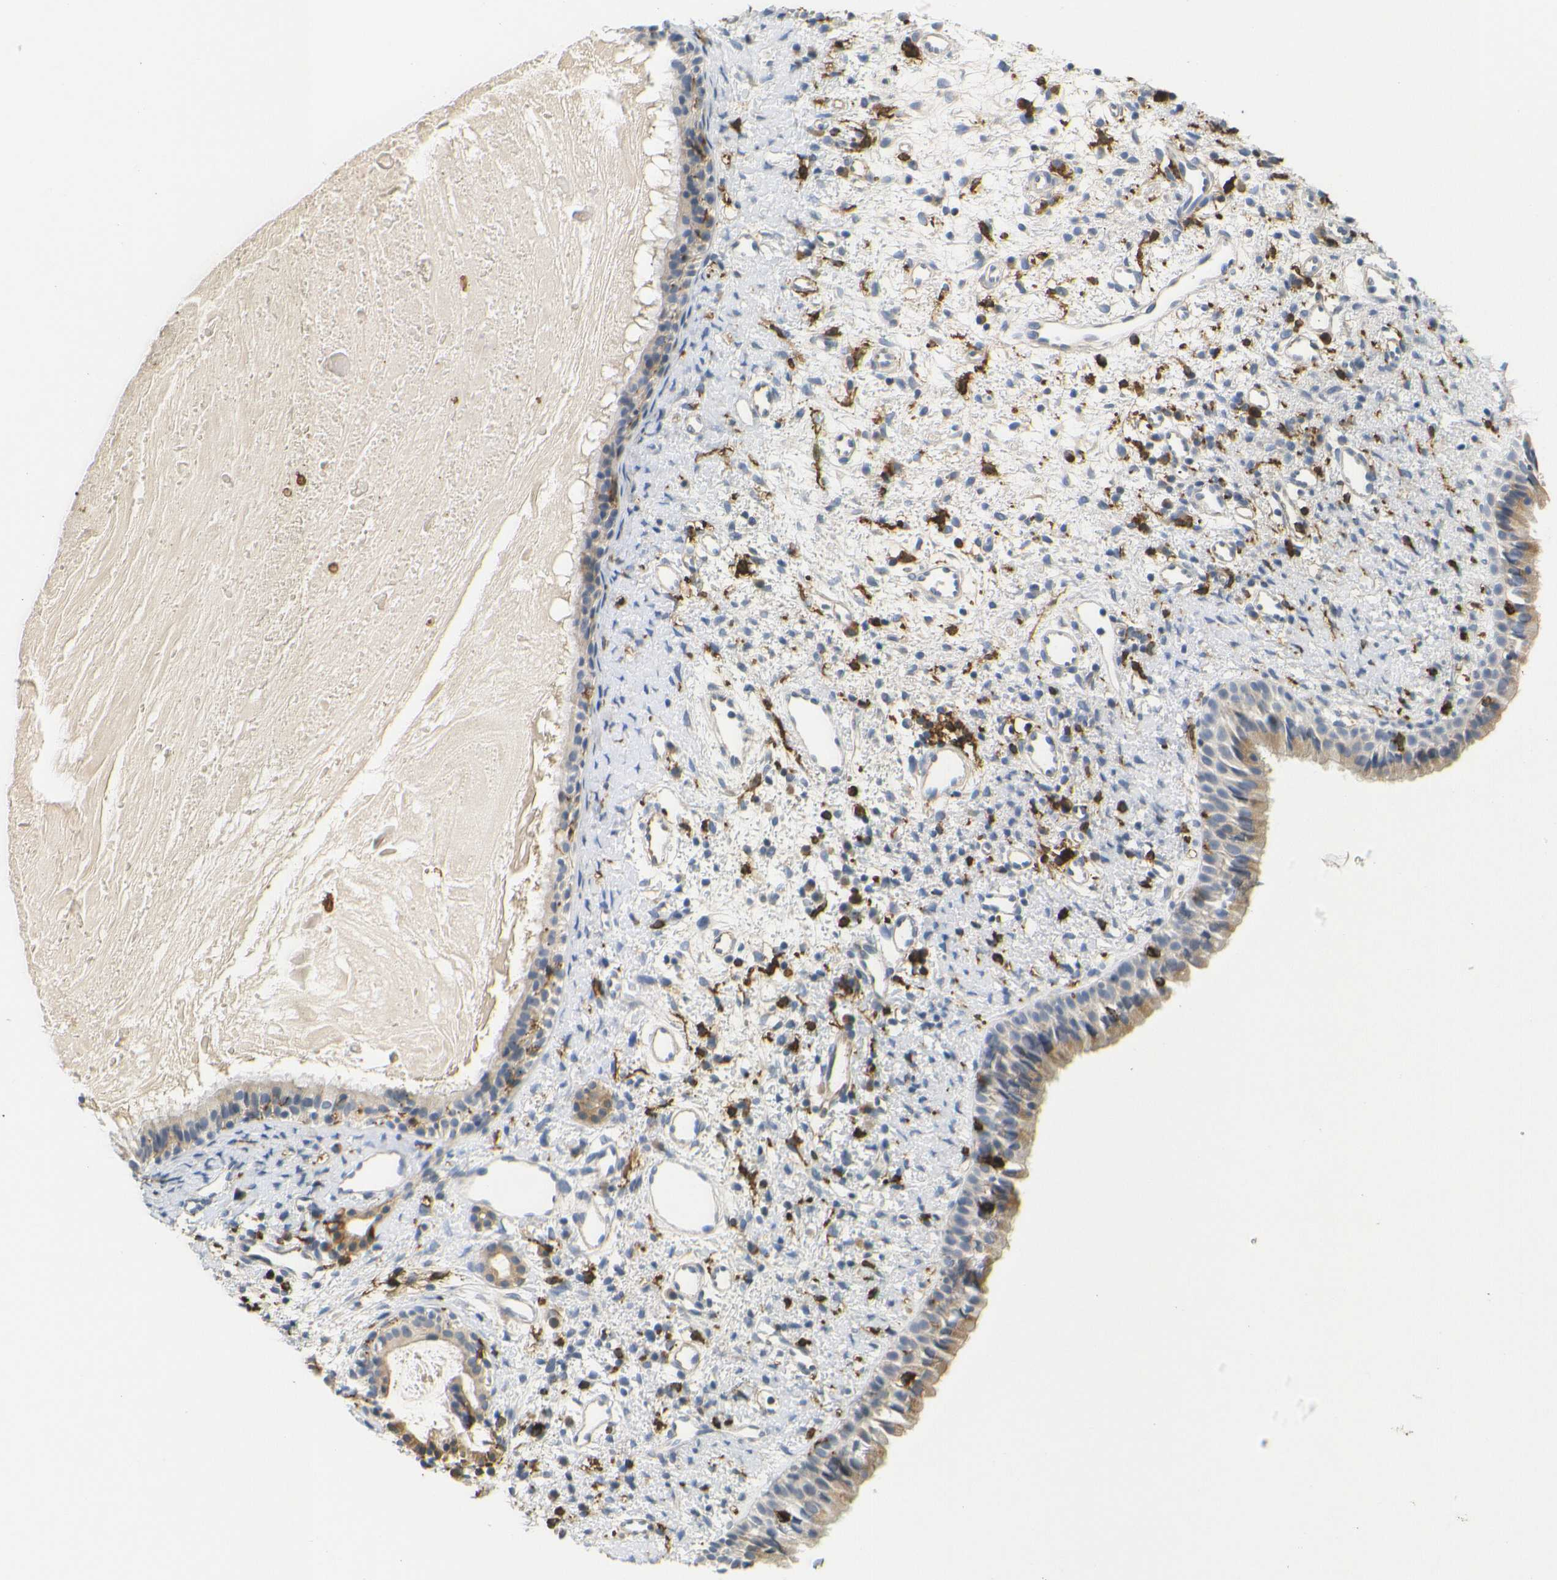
{"staining": {"intensity": "moderate", "quantity": ">75%", "location": "cytoplasmic/membranous"}, "tissue": "nasopharynx", "cell_type": "Respiratory epithelial cells", "image_type": "normal", "snomed": [{"axis": "morphology", "description": "Normal tissue, NOS"}, {"axis": "topography", "description": "Nasopharynx"}], "caption": "Immunohistochemical staining of unremarkable human nasopharynx shows medium levels of moderate cytoplasmic/membranous staining in about >75% of respiratory epithelial cells. Ihc stains the protein in brown and the nuclei are stained blue.", "gene": "HLA", "patient": {"sex": "male", "age": 22}}